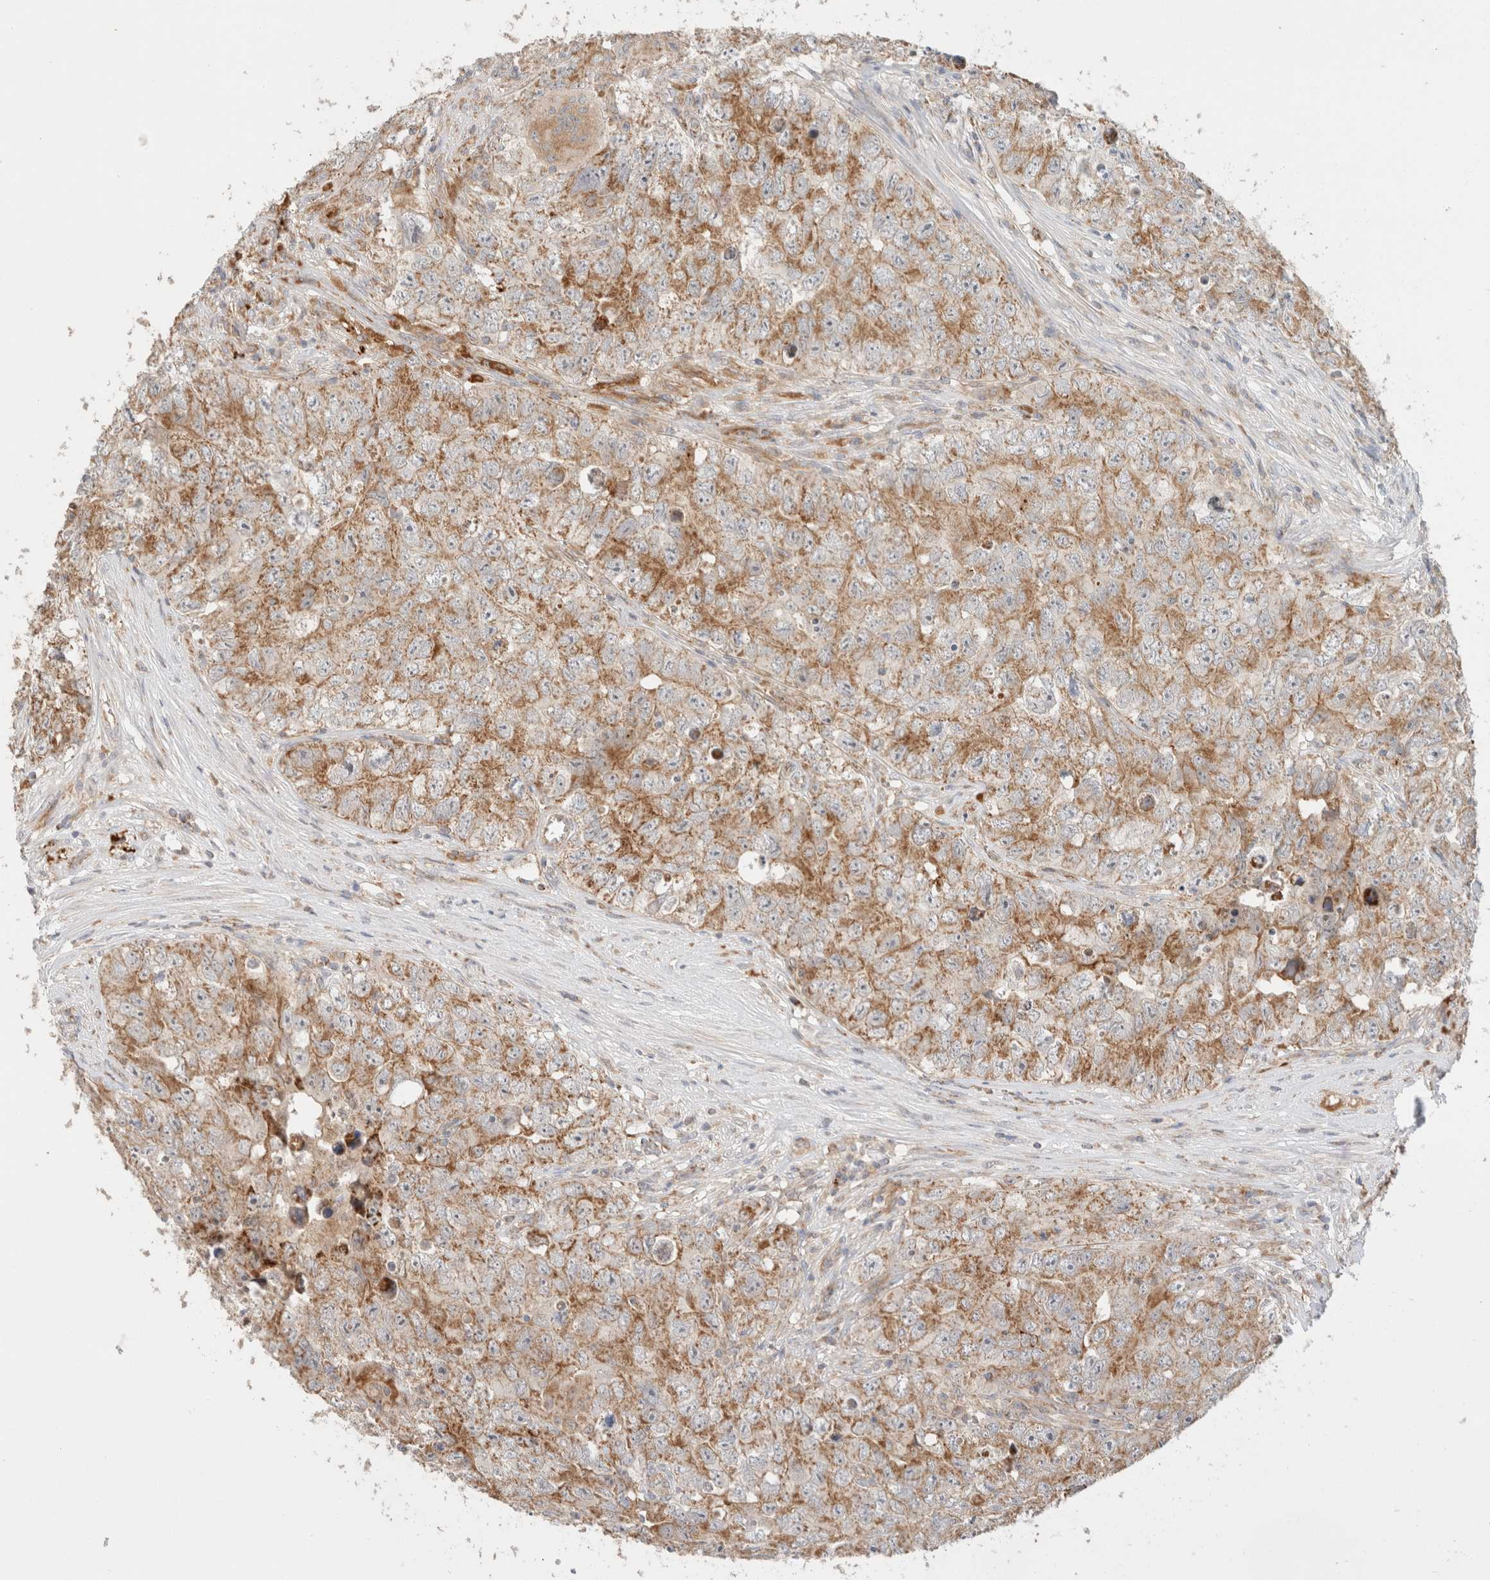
{"staining": {"intensity": "moderate", "quantity": ">75%", "location": "cytoplasmic/membranous"}, "tissue": "testis cancer", "cell_type": "Tumor cells", "image_type": "cancer", "snomed": [{"axis": "morphology", "description": "Seminoma, NOS"}, {"axis": "morphology", "description": "Carcinoma, Embryonal, NOS"}, {"axis": "topography", "description": "Testis"}], "caption": "Approximately >75% of tumor cells in testis cancer reveal moderate cytoplasmic/membranous protein staining as visualized by brown immunohistochemical staining.", "gene": "MRM3", "patient": {"sex": "male", "age": 43}}